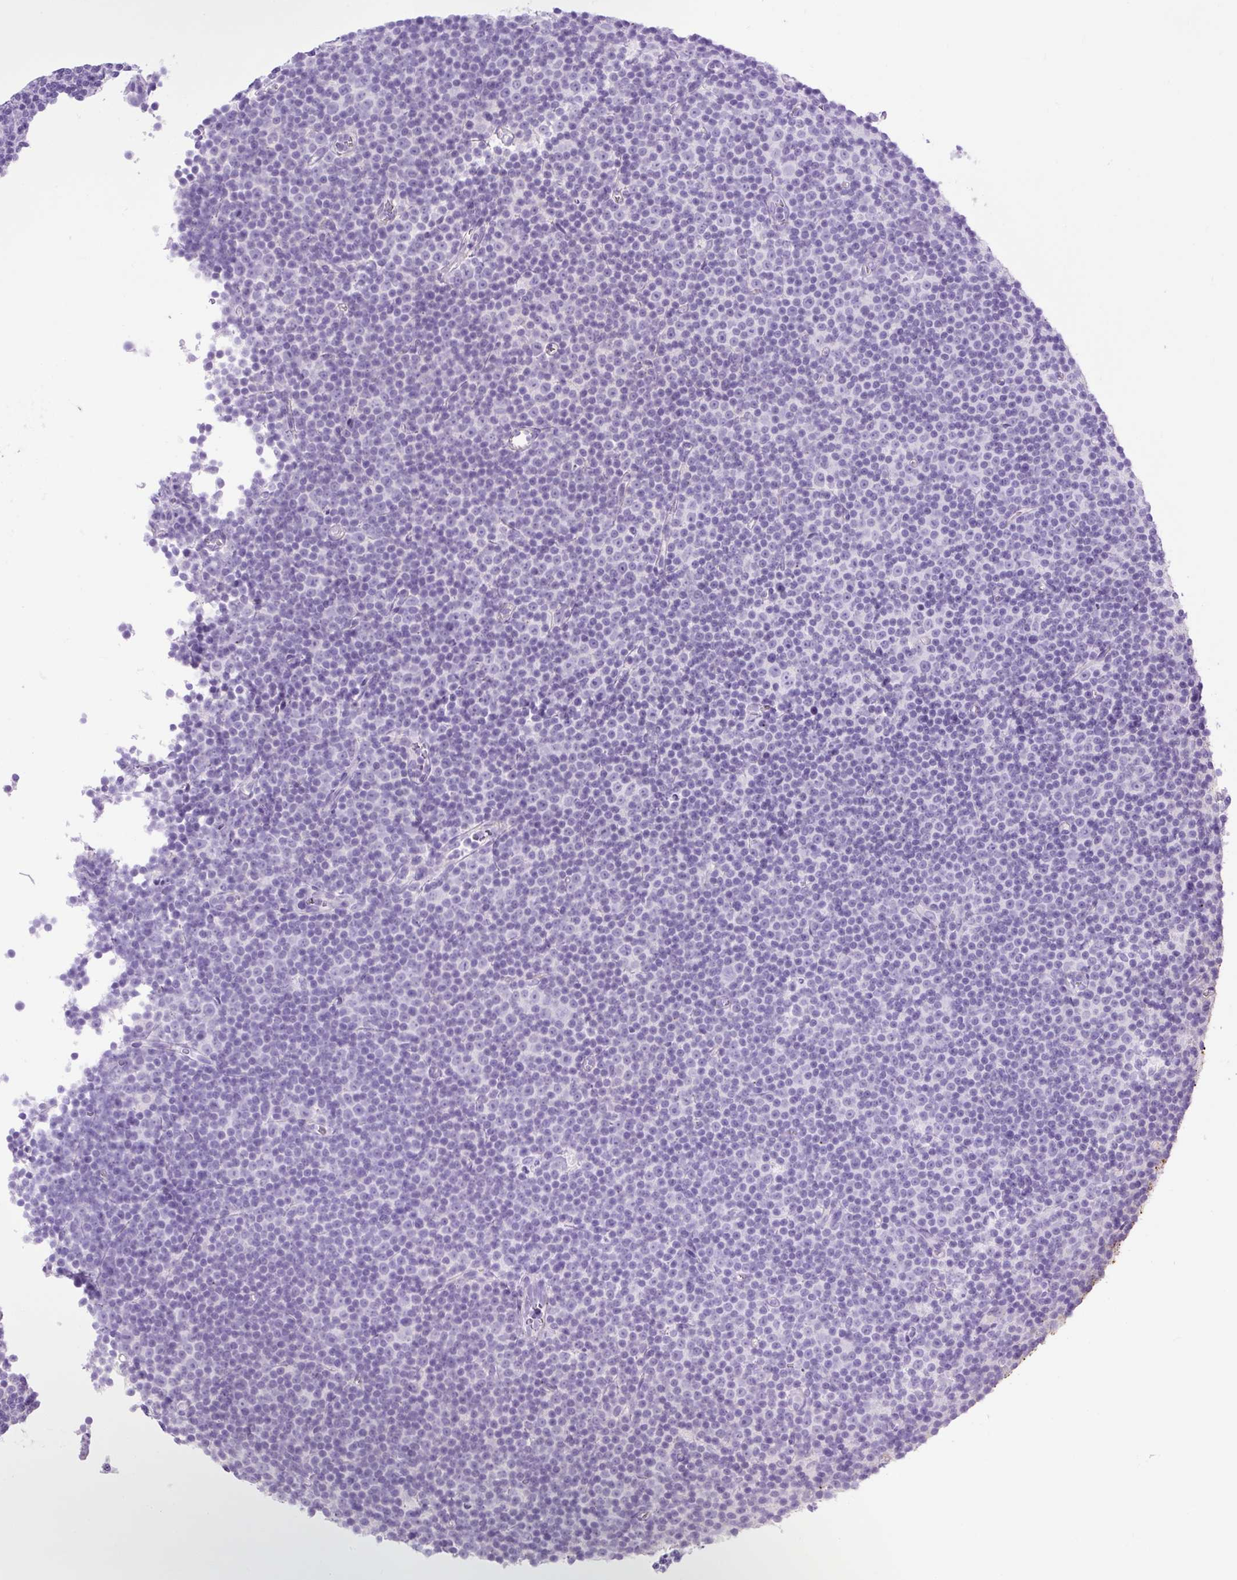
{"staining": {"intensity": "negative", "quantity": "none", "location": "none"}, "tissue": "lymphoma", "cell_type": "Tumor cells", "image_type": "cancer", "snomed": [{"axis": "morphology", "description": "Malignant lymphoma, non-Hodgkin's type, Low grade"}, {"axis": "topography", "description": "Lymph node"}], "caption": "Protein analysis of lymphoma demonstrates no significant staining in tumor cells.", "gene": "VWA7", "patient": {"sex": "female", "age": 67}}